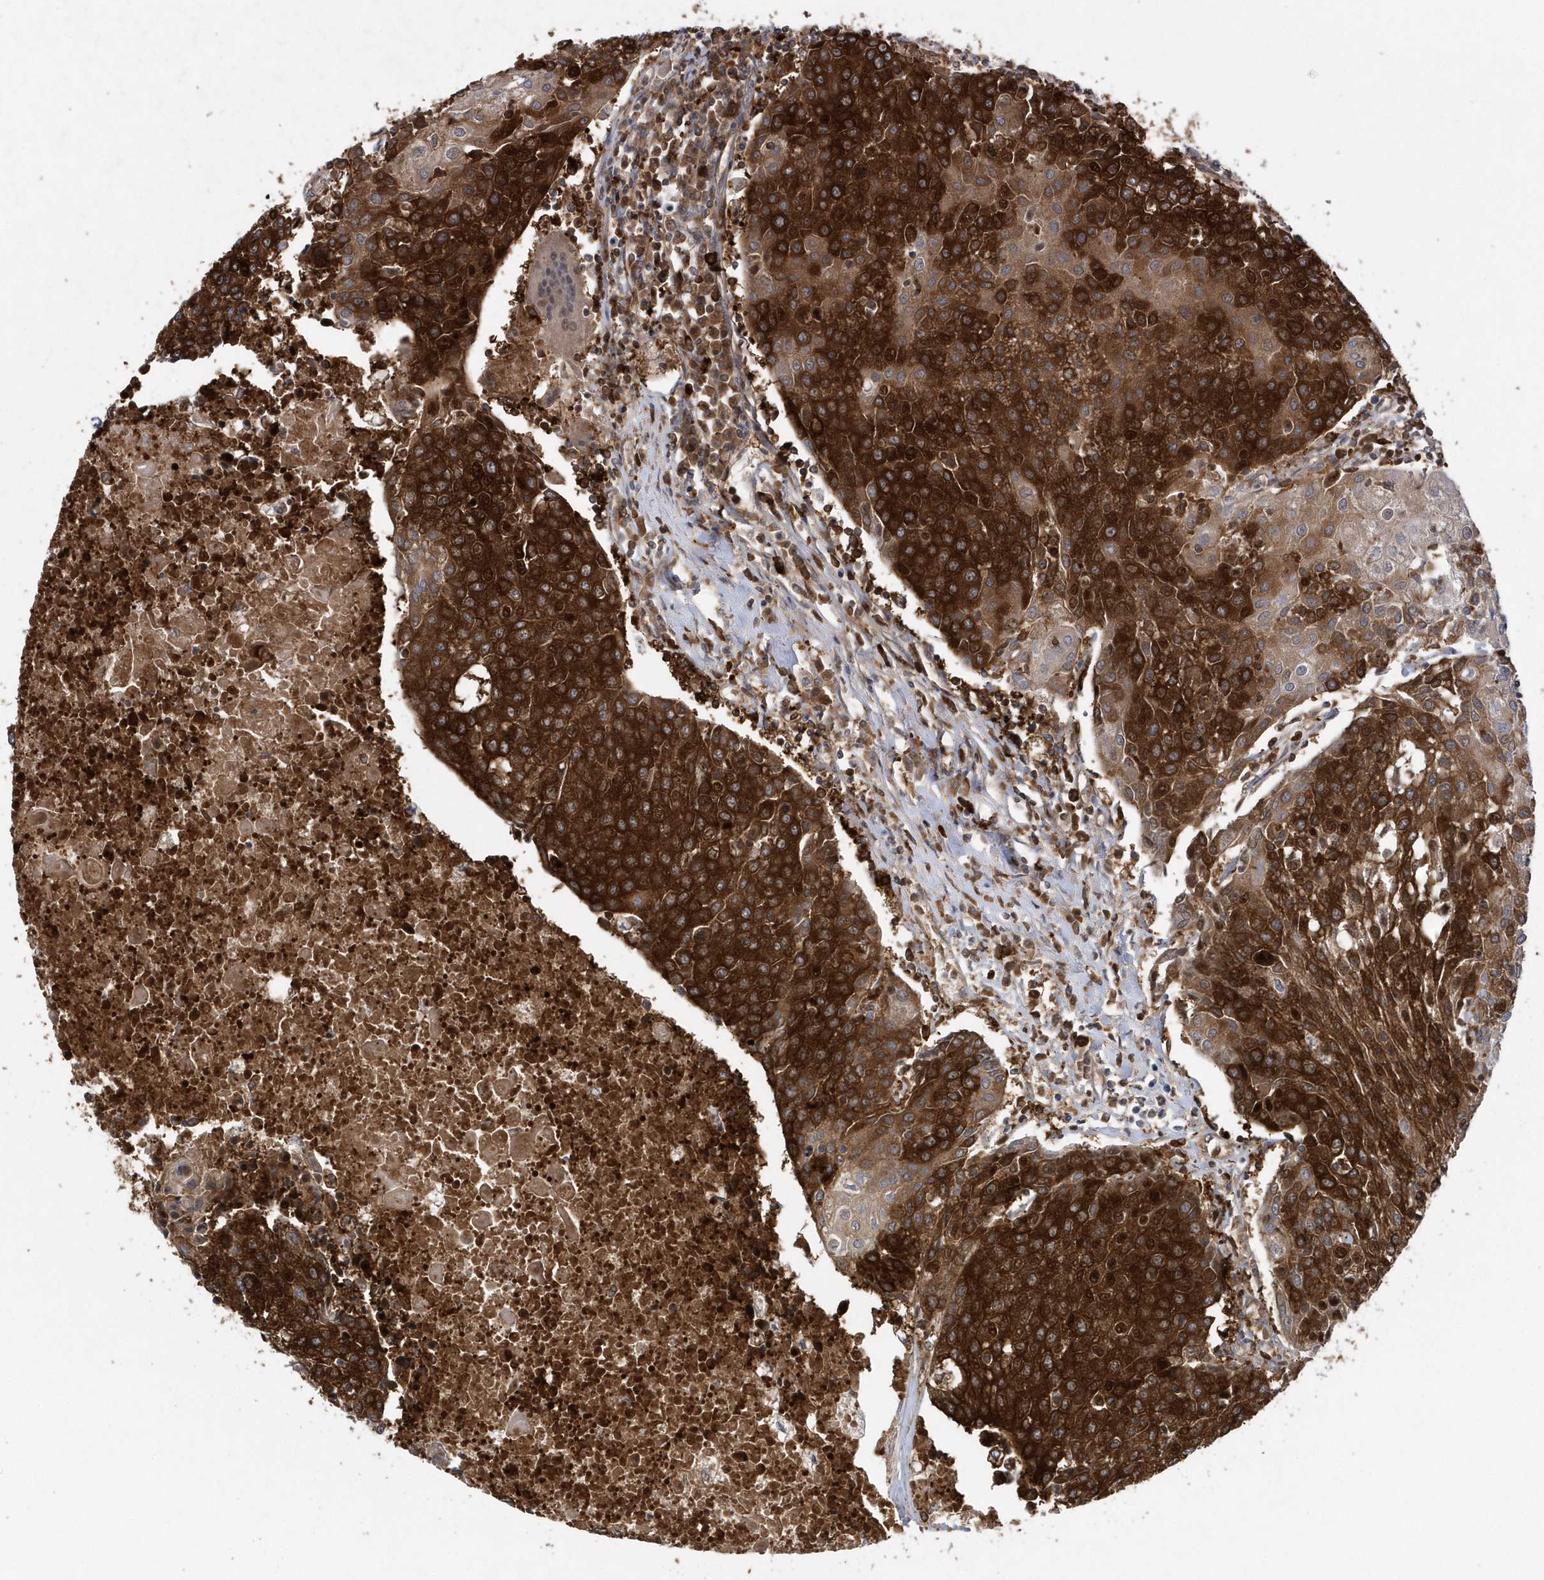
{"staining": {"intensity": "strong", "quantity": ">75%", "location": "cytoplasmic/membranous"}, "tissue": "urothelial cancer", "cell_type": "Tumor cells", "image_type": "cancer", "snomed": [{"axis": "morphology", "description": "Urothelial carcinoma, High grade"}, {"axis": "topography", "description": "Urinary bladder"}], "caption": "Protein staining of urothelial carcinoma (high-grade) tissue shows strong cytoplasmic/membranous staining in about >75% of tumor cells. Immunohistochemistry stains the protein in brown and the nuclei are stained blue.", "gene": "PAICS", "patient": {"sex": "female", "age": 85}}